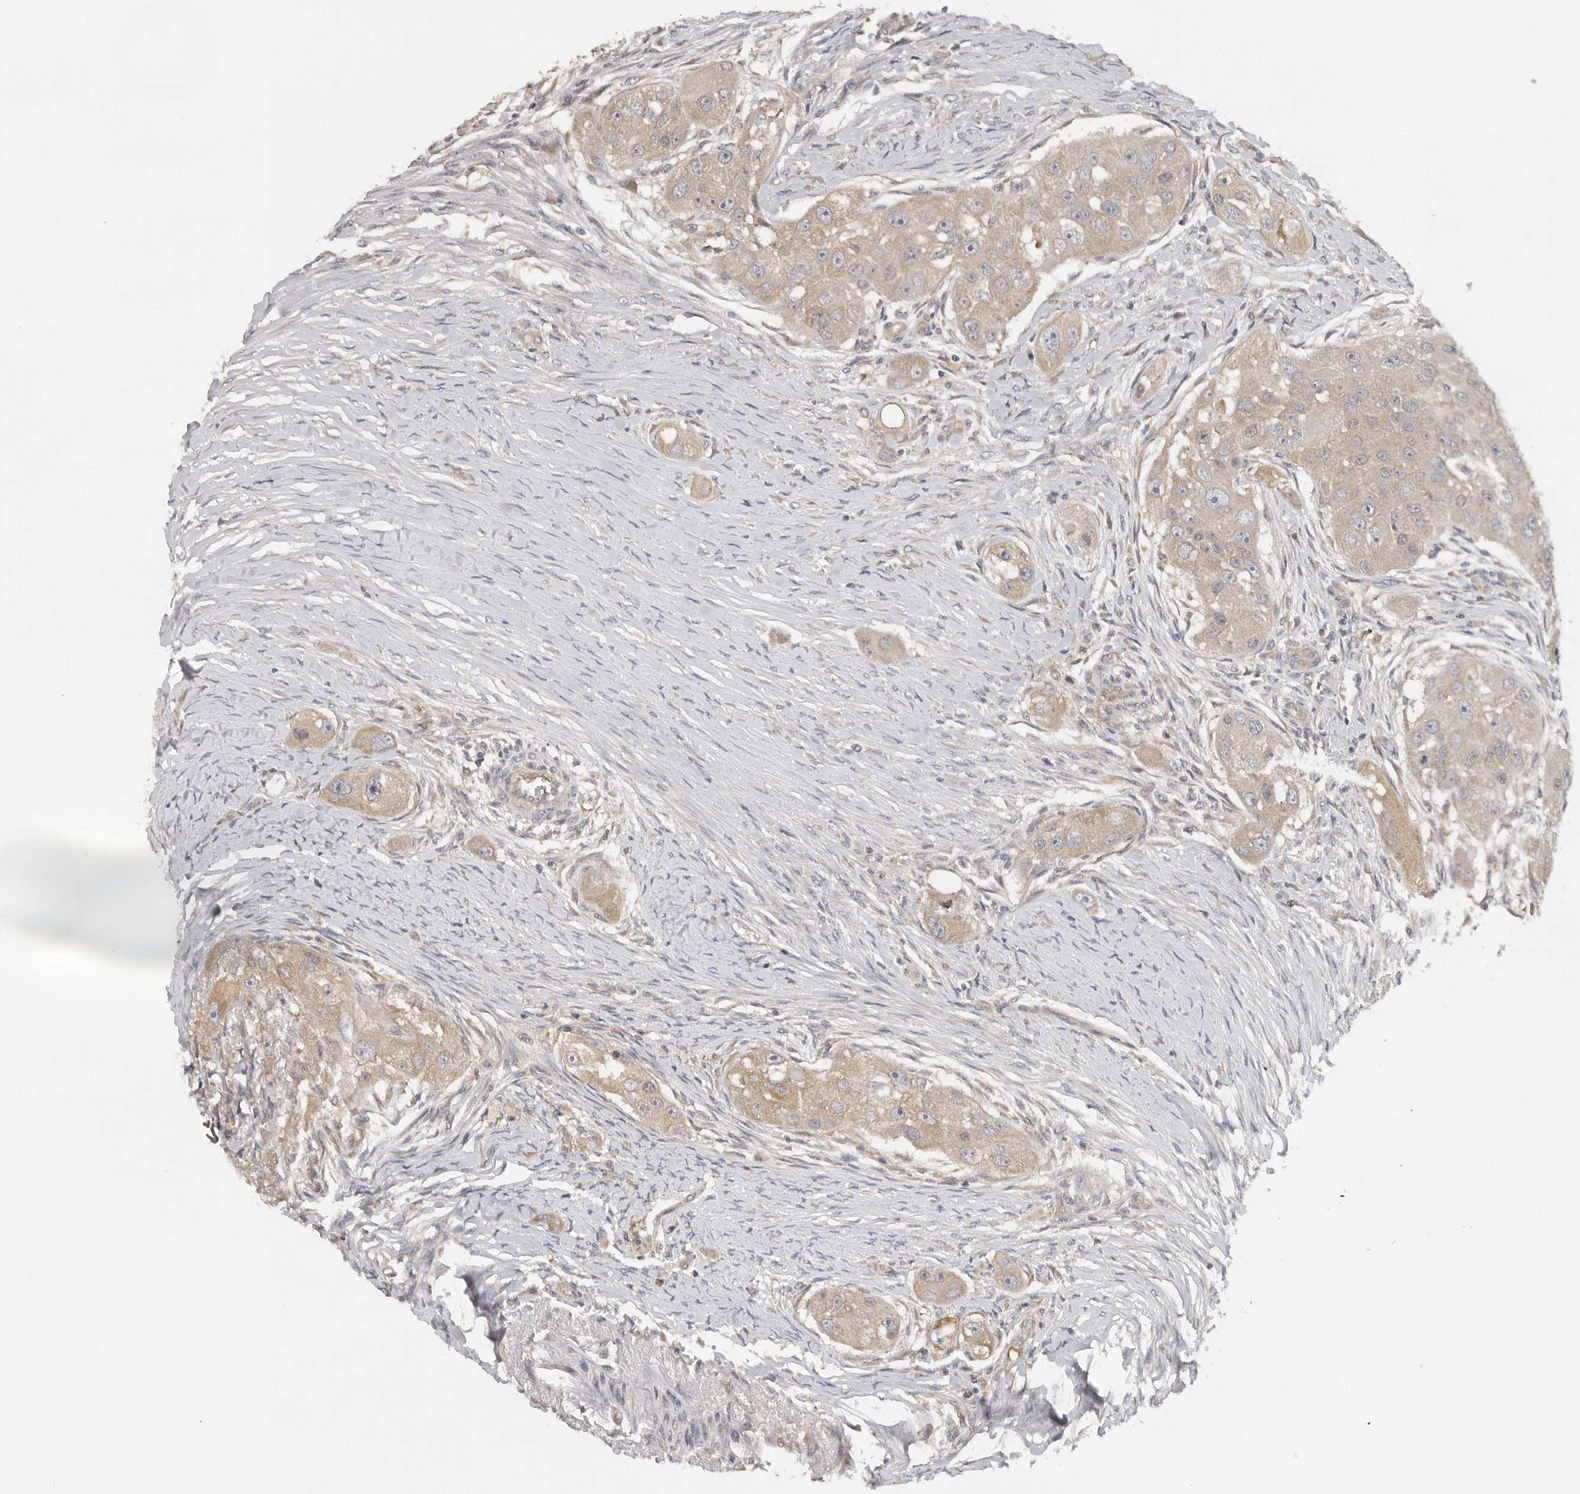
{"staining": {"intensity": "moderate", "quantity": ">75%", "location": "cytoplasmic/membranous"}, "tissue": "head and neck cancer", "cell_type": "Tumor cells", "image_type": "cancer", "snomed": [{"axis": "morphology", "description": "Normal tissue, NOS"}, {"axis": "morphology", "description": "Squamous cell carcinoma, NOS"}, {"axis": "topography", "description": "Skeletal muscle"}, {"axis": "topography", "description": "Head-Neck"}], "caption": "An immunohistochemistry photomicrograph of neoplastic tissue is shown. Protein staining in brown shows moderate cytoplasmic/membranous positivity in squamous cell carcinoma (head and neck) within tumor cells.", "gene": "PPP1R42", "patient": {"sex": "male", "age": 51}}